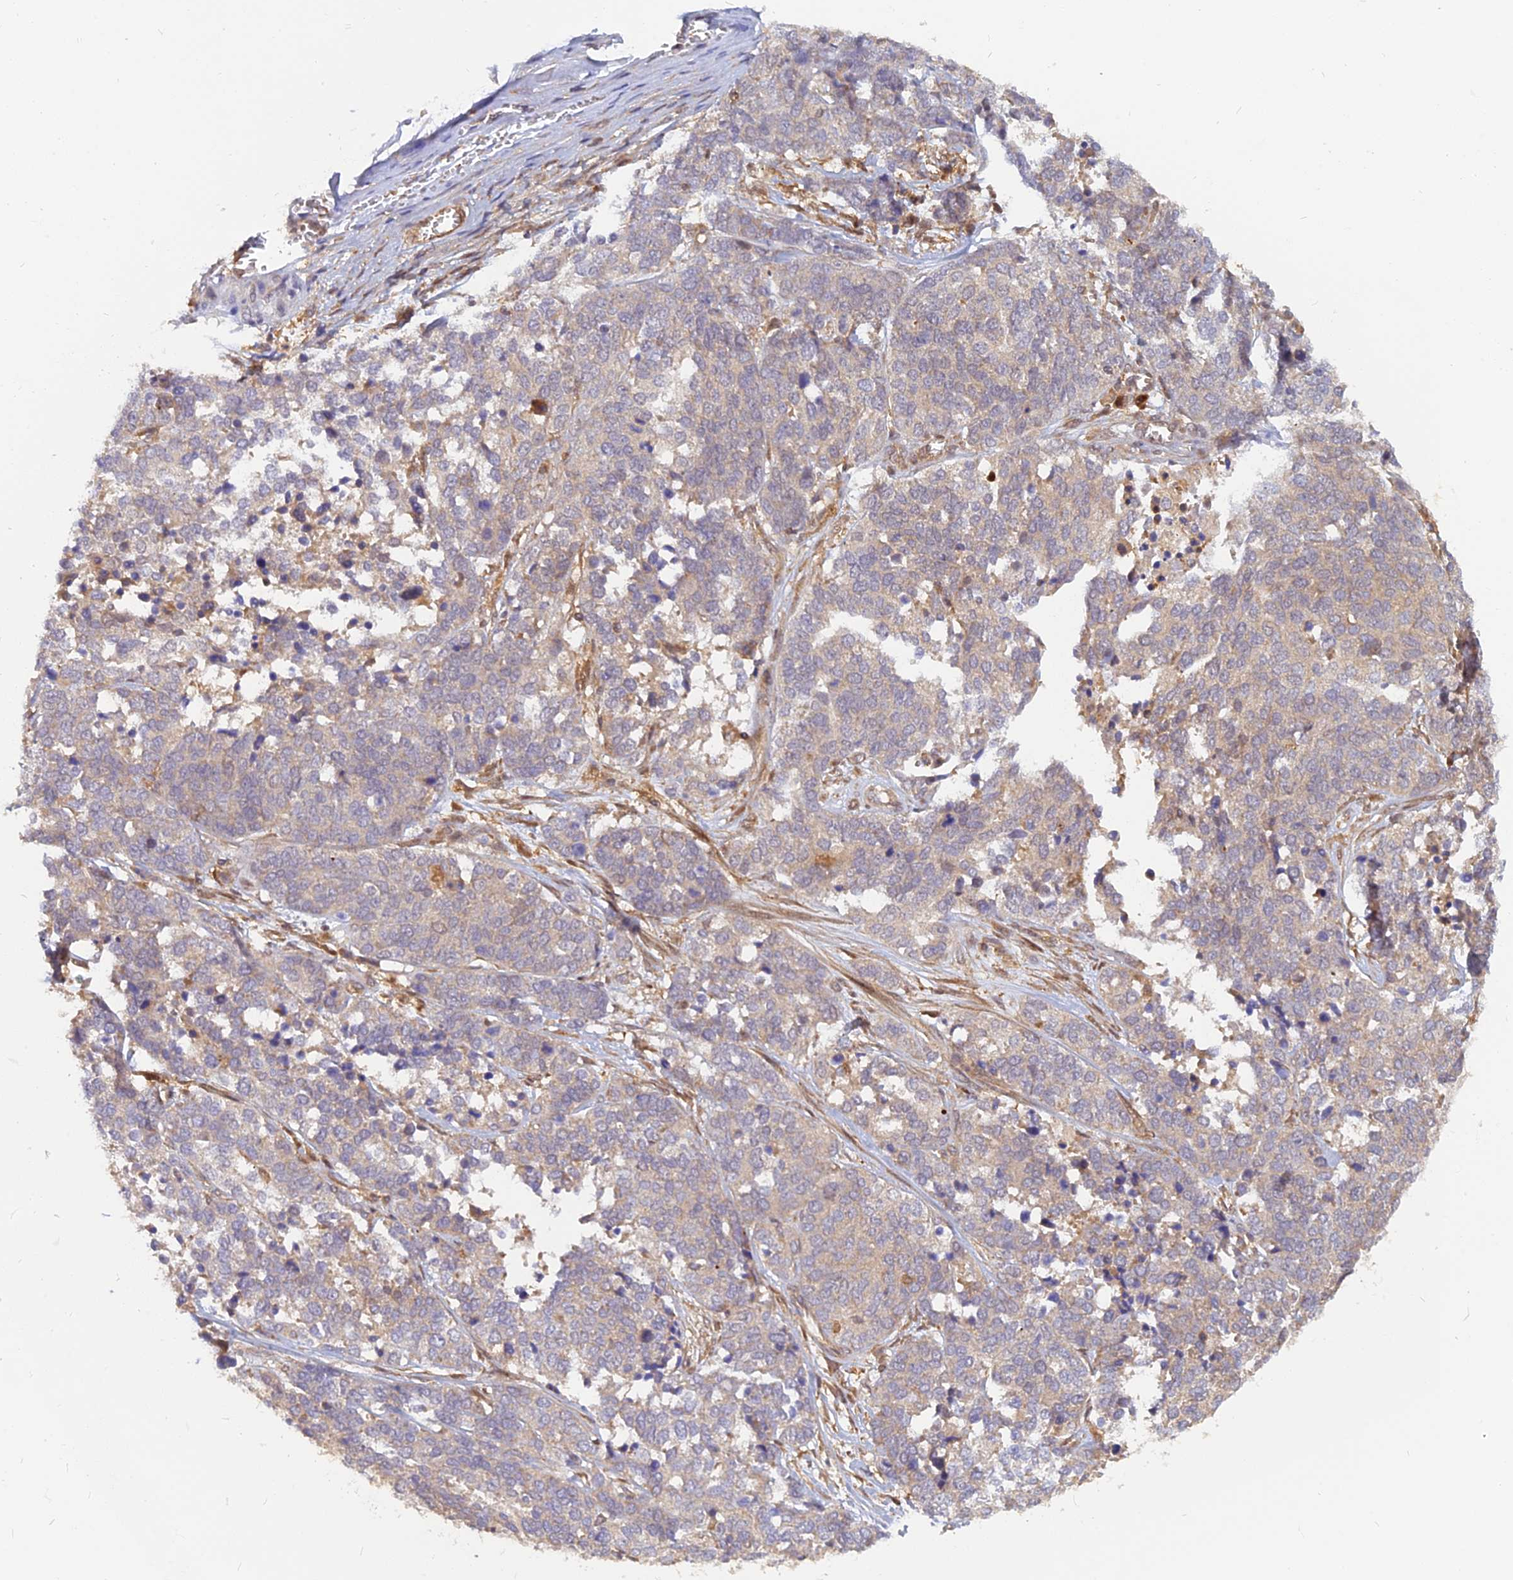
{"staining": {"intensity": "negative", "quantity": "none", "location": "none"}, "tissue": "ovarian cancer", "cell_type": "Tumor cells", "image_type": "cancer", "snomed": [{"axis": "morphology", "description": "Cystadenocarcinoma, serous, NOS"}, {"axis": "topography", "description": "Ovary"}], "caption": "Photomicrograph shows no significant protein positivity in tumor cells of serous cystadenocarcinoma (ovarian).", "gene": "ARL2BP", "patient": {"sex": "female", "age": 44}}